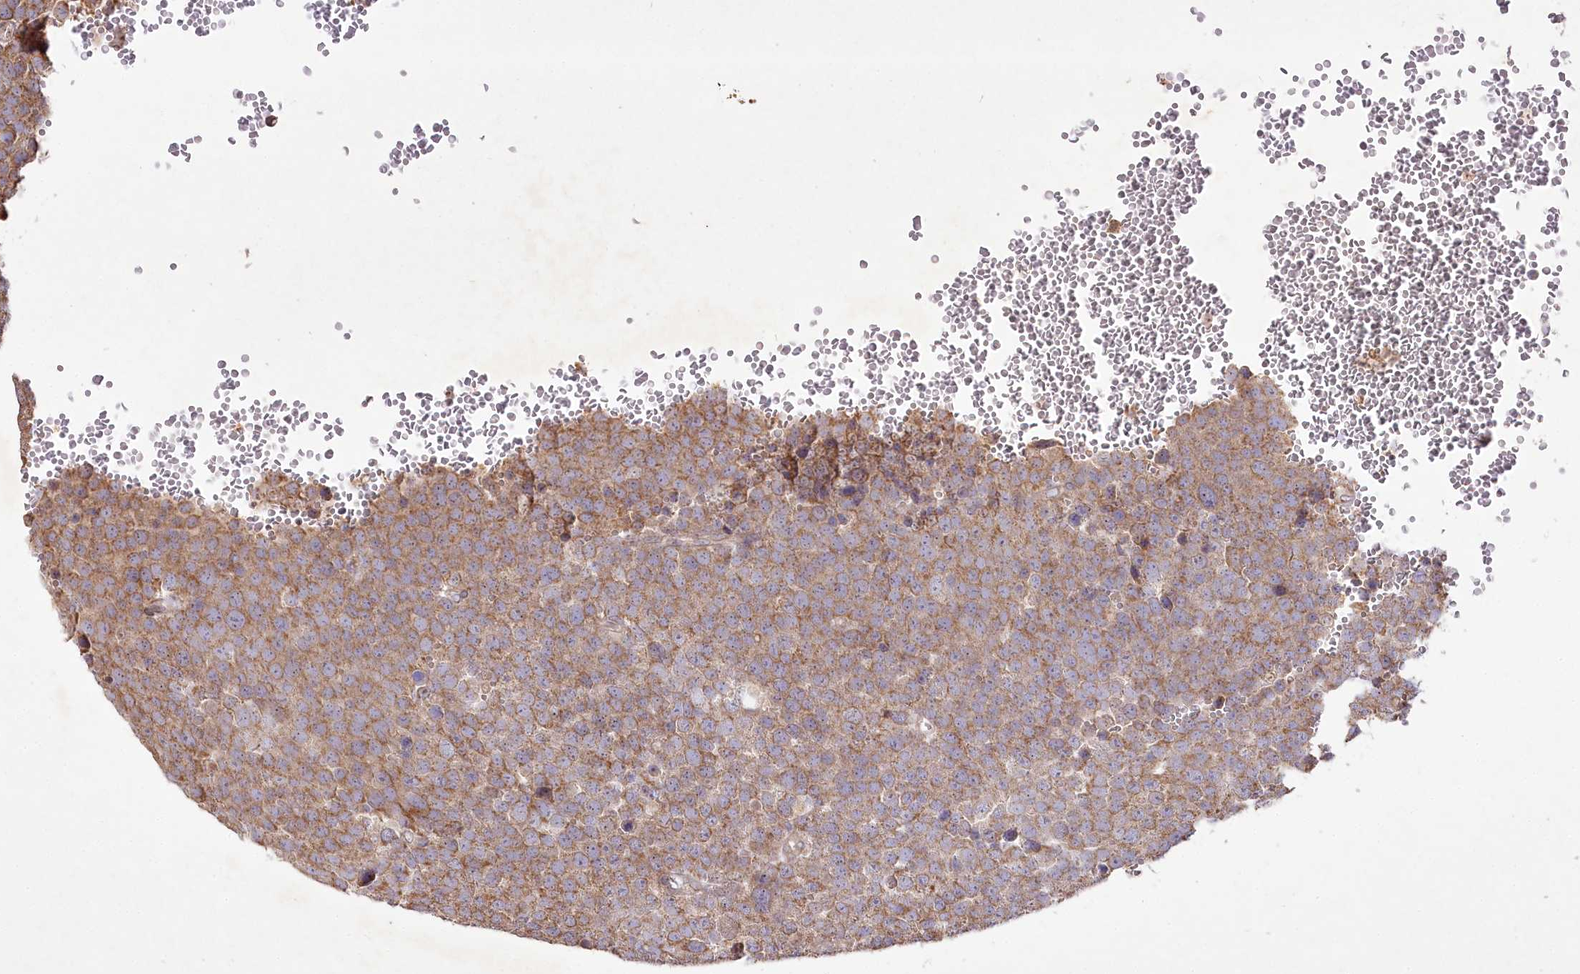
{"staining": {"intensity": "moderate", "quantity": ">75%", "location": "cytoplasmic/membranous"}, "tissue": "testis cancer", "cell_type": "Tumor cells", "image_type": "cancer", "snomed": [{"axis": "morphology", "description": "Seminoma, NOS"}, {"axis": "topography", "description": "Testis"}], "caption": "There is medium levels of moderate cytoplasmic/membranous expression in tumor cells of testis seminoma, as demonstrated by immunohistochemical staining (brown color).", "gene": "PSTK", "patient": {"sex": "male", "age": 71}}